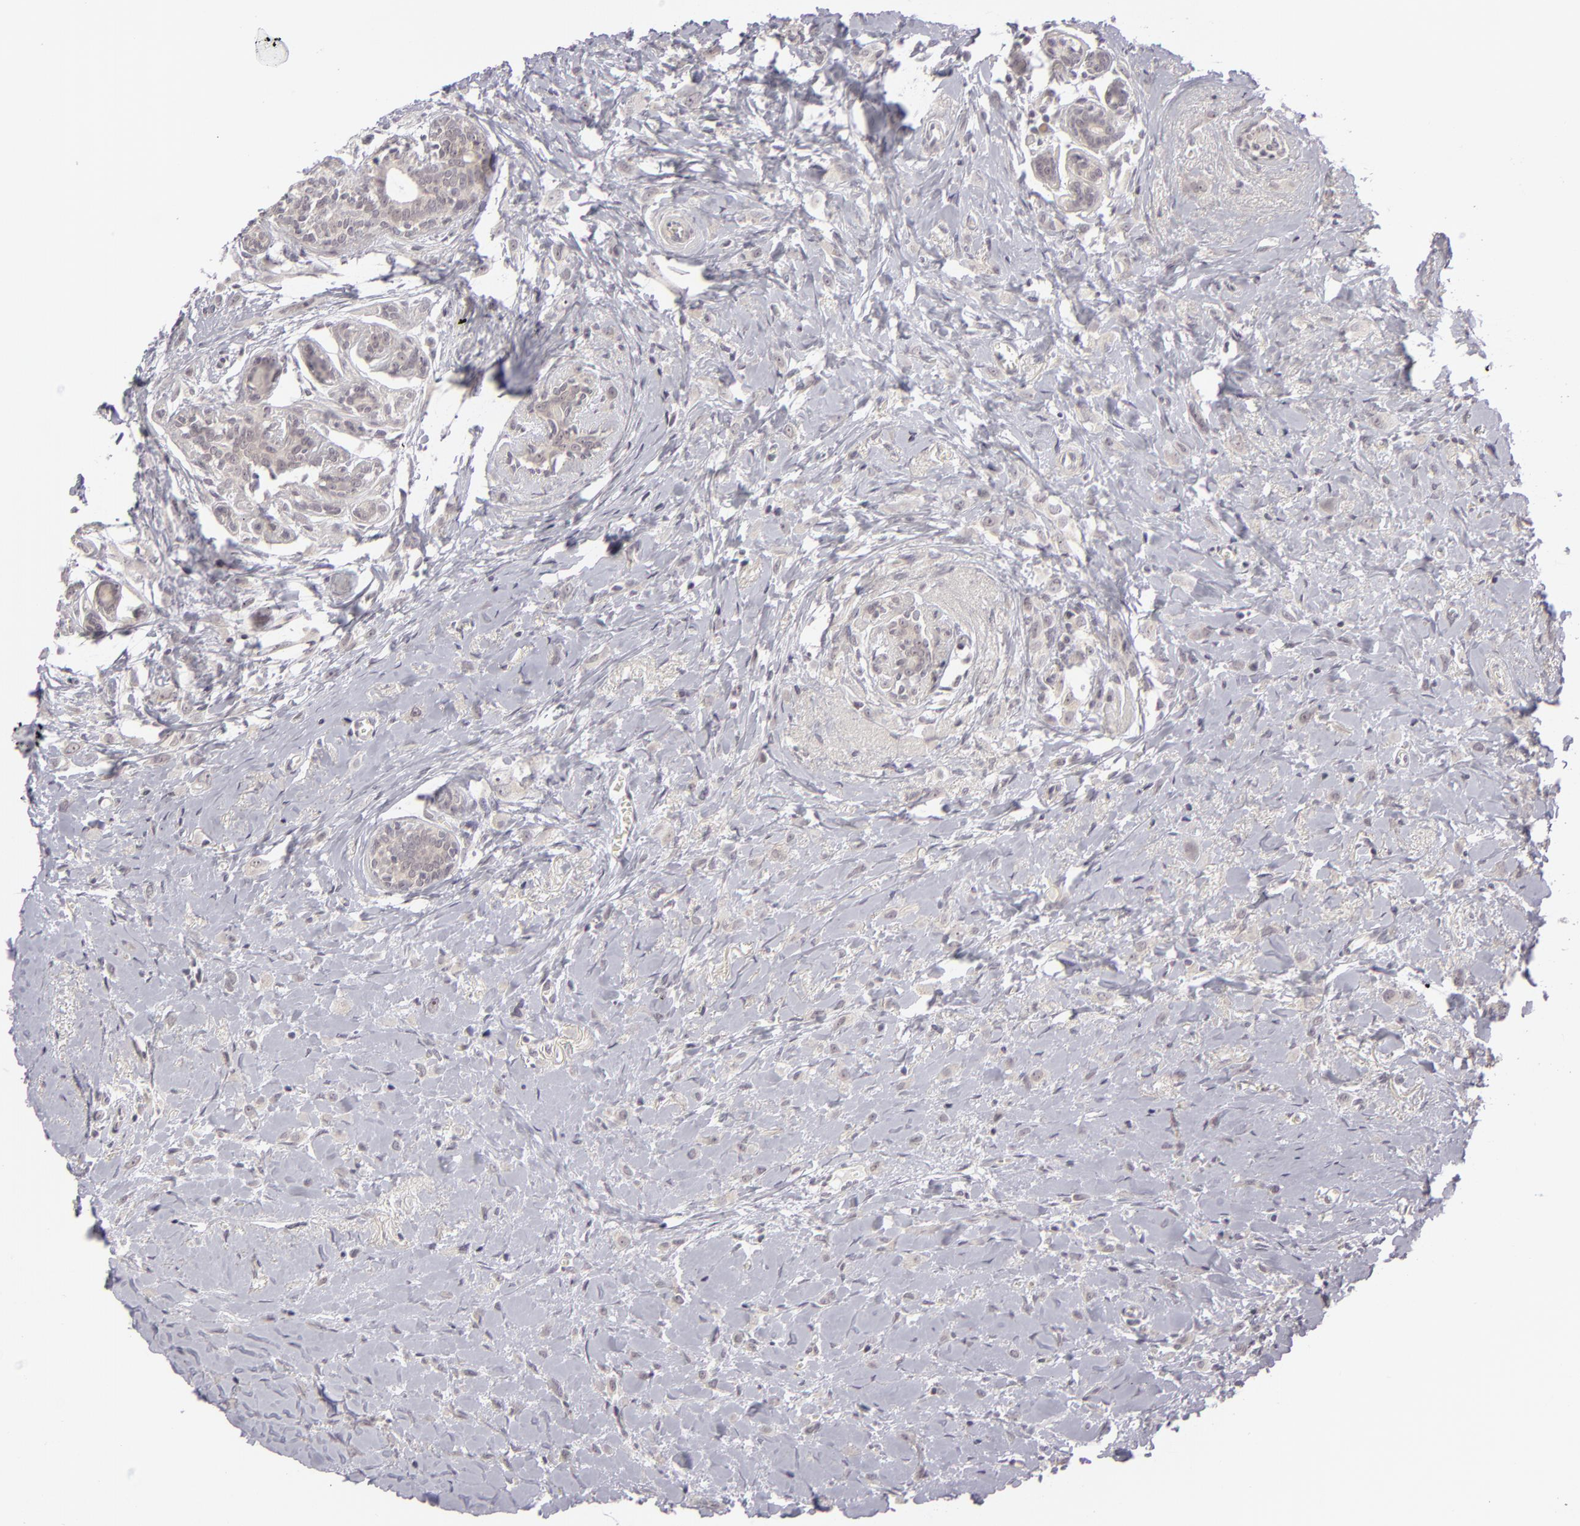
{"staining": {"intensity": "weak", "quantity": ">75%", "location": "cytoplasmic/membranous"}, "tissue": "breast cancer", "cell_type": "Tumor cells", "image_type": "cancer", "snomed": [{"axis": "morphology", "description": "Lobular carcinoma"}, {"axis": "topography", "description": "Breast"}], "caption": "Lobular carcinoma (breast) tissue displays weak cytoplasmic/membranous positivity in about >75% of tumor cells", "gene": "DLG3", "patient": {"sex": "female", "age": 57}}